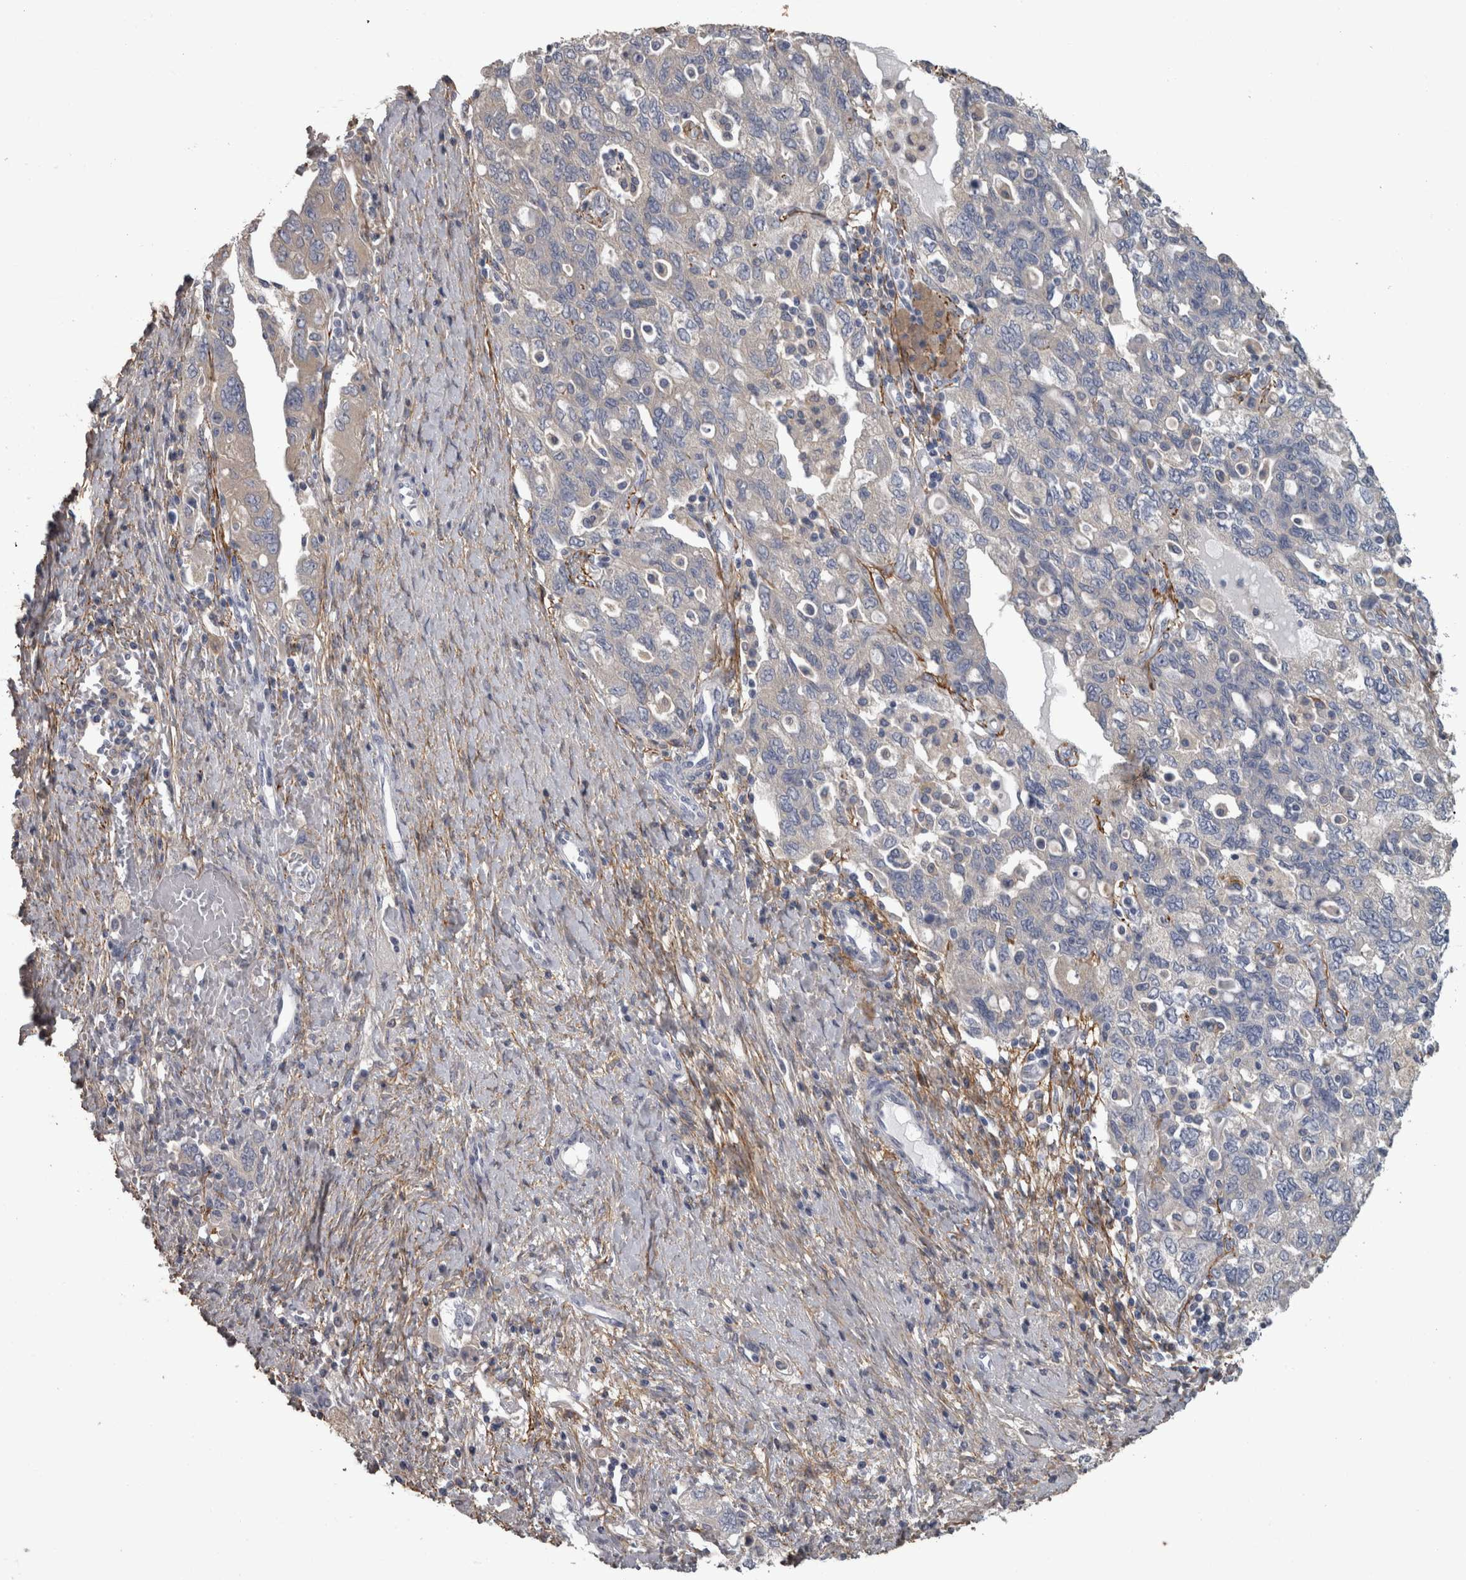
{"staining": {"intensity": "negative", "quantity": "none", "location": "none"}, "tissue": "ovarian cancer", "cell_type": "Tumor cells", "image_type": "cancer", "snomed": [{"axis": "morphology", "description": "Carcinoma, NOS"}, {"axis": "morphology", "description": "Cystadenocarcinoma, serous, NOS"}, {"axis": "topography", "description": "Ovary"}], "caption": "Protein analysis of ovarian cancer (carcinoma) reveals no significant expression in tumor cells.", "gene": "EFEMP2", "patient": {"sex": "female", "age": 69}}